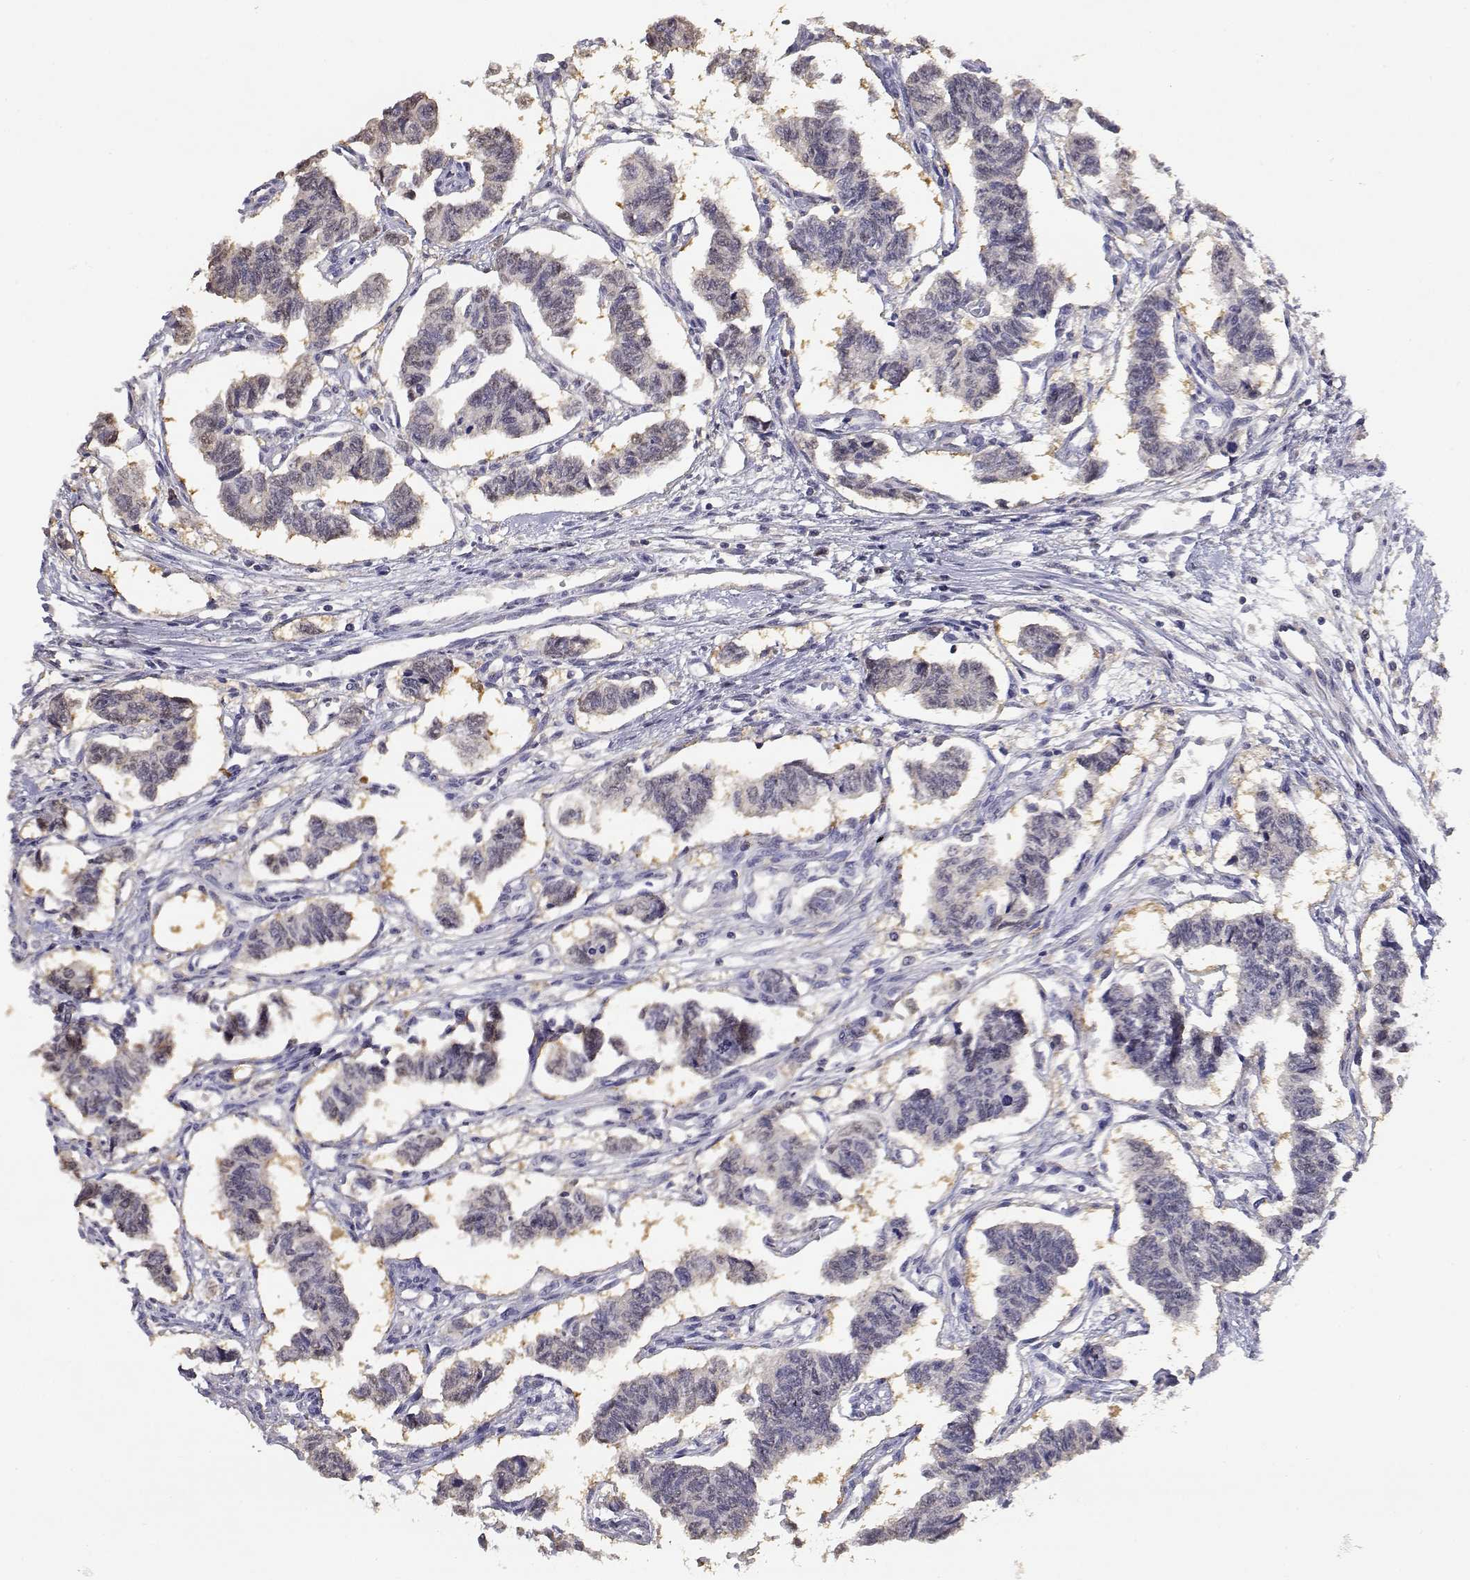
{"staining": {"intensity": "weak", "quantity": "<25%", "location": "cytoplasmic/membranous"}, "tissue": "carcinoid", "cell_type": "Tumor cells", "image_type": "cancer", "snomed": [{"axis": "morphology", "description": "Carcinoid, malignant, NOS"}, {"axis": "topography", "description": "Kidney"}], "caption": "The histopathology image reveals no significant positivity in tumor cells of carcinoid. (DAB immunohistochemistry (IHC), high magnification).", "gene": "ADA", "patient": {"sex": "female", "age": 41}}